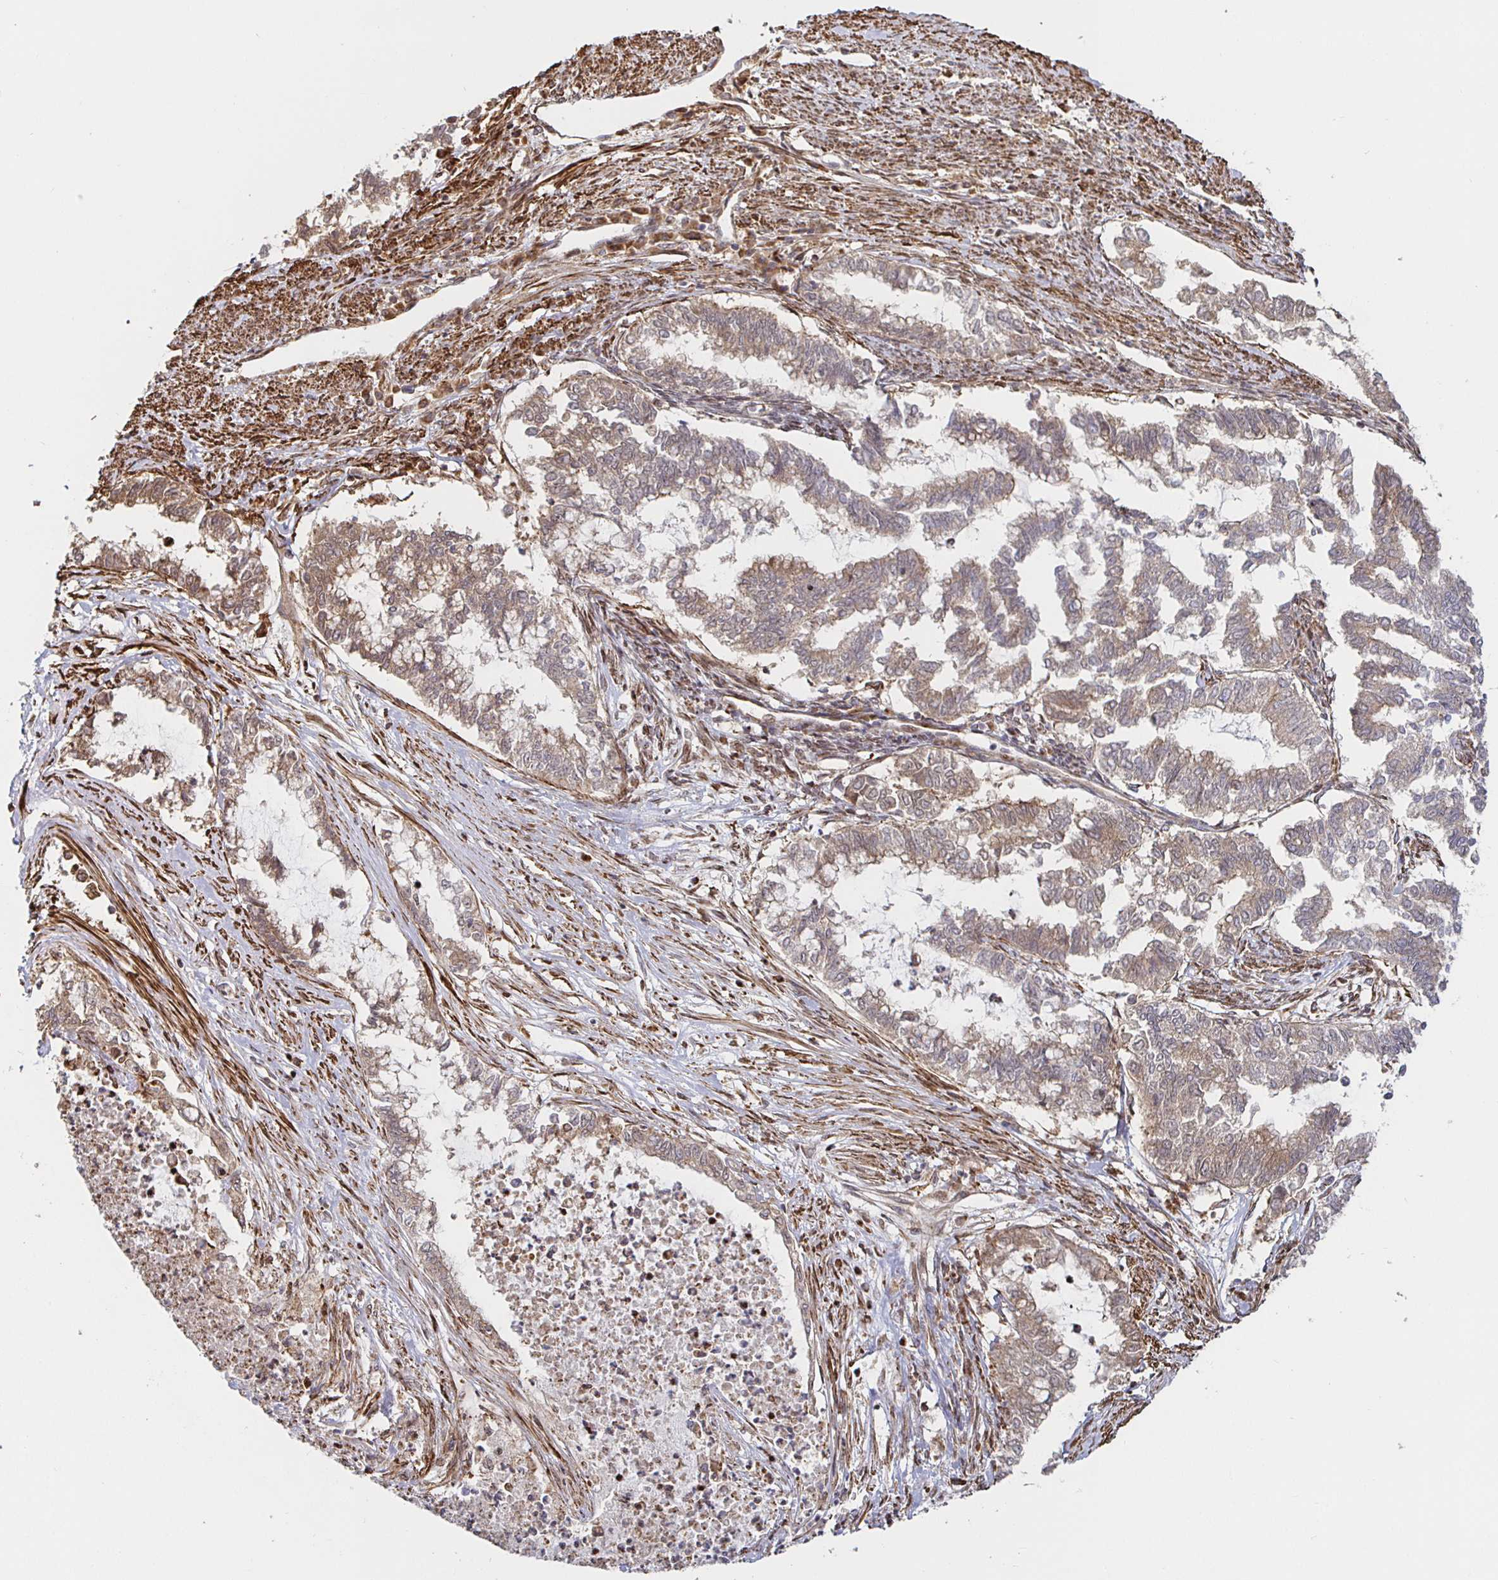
{"staining": {"intensity": "weak", "quantity": ">75%", "location": "cytoplasmic/membranous"}, "tissue": "endometrial cancer", "cell_type": "Tumor cells", "image_type": "cancer", "snomed": [{"axis": "morphology", "description": "Adenocarcinoma, NOS"}, {"axis": "topography", "description": "Endometrium"}], "caption": "This is an image of IHC staining of endometrial cancer, which shows weak expression in the cytoplasmic/membranous of tumor cells.", "gene": "STRAP", "patient": {"sex": "female", "age": 79}}